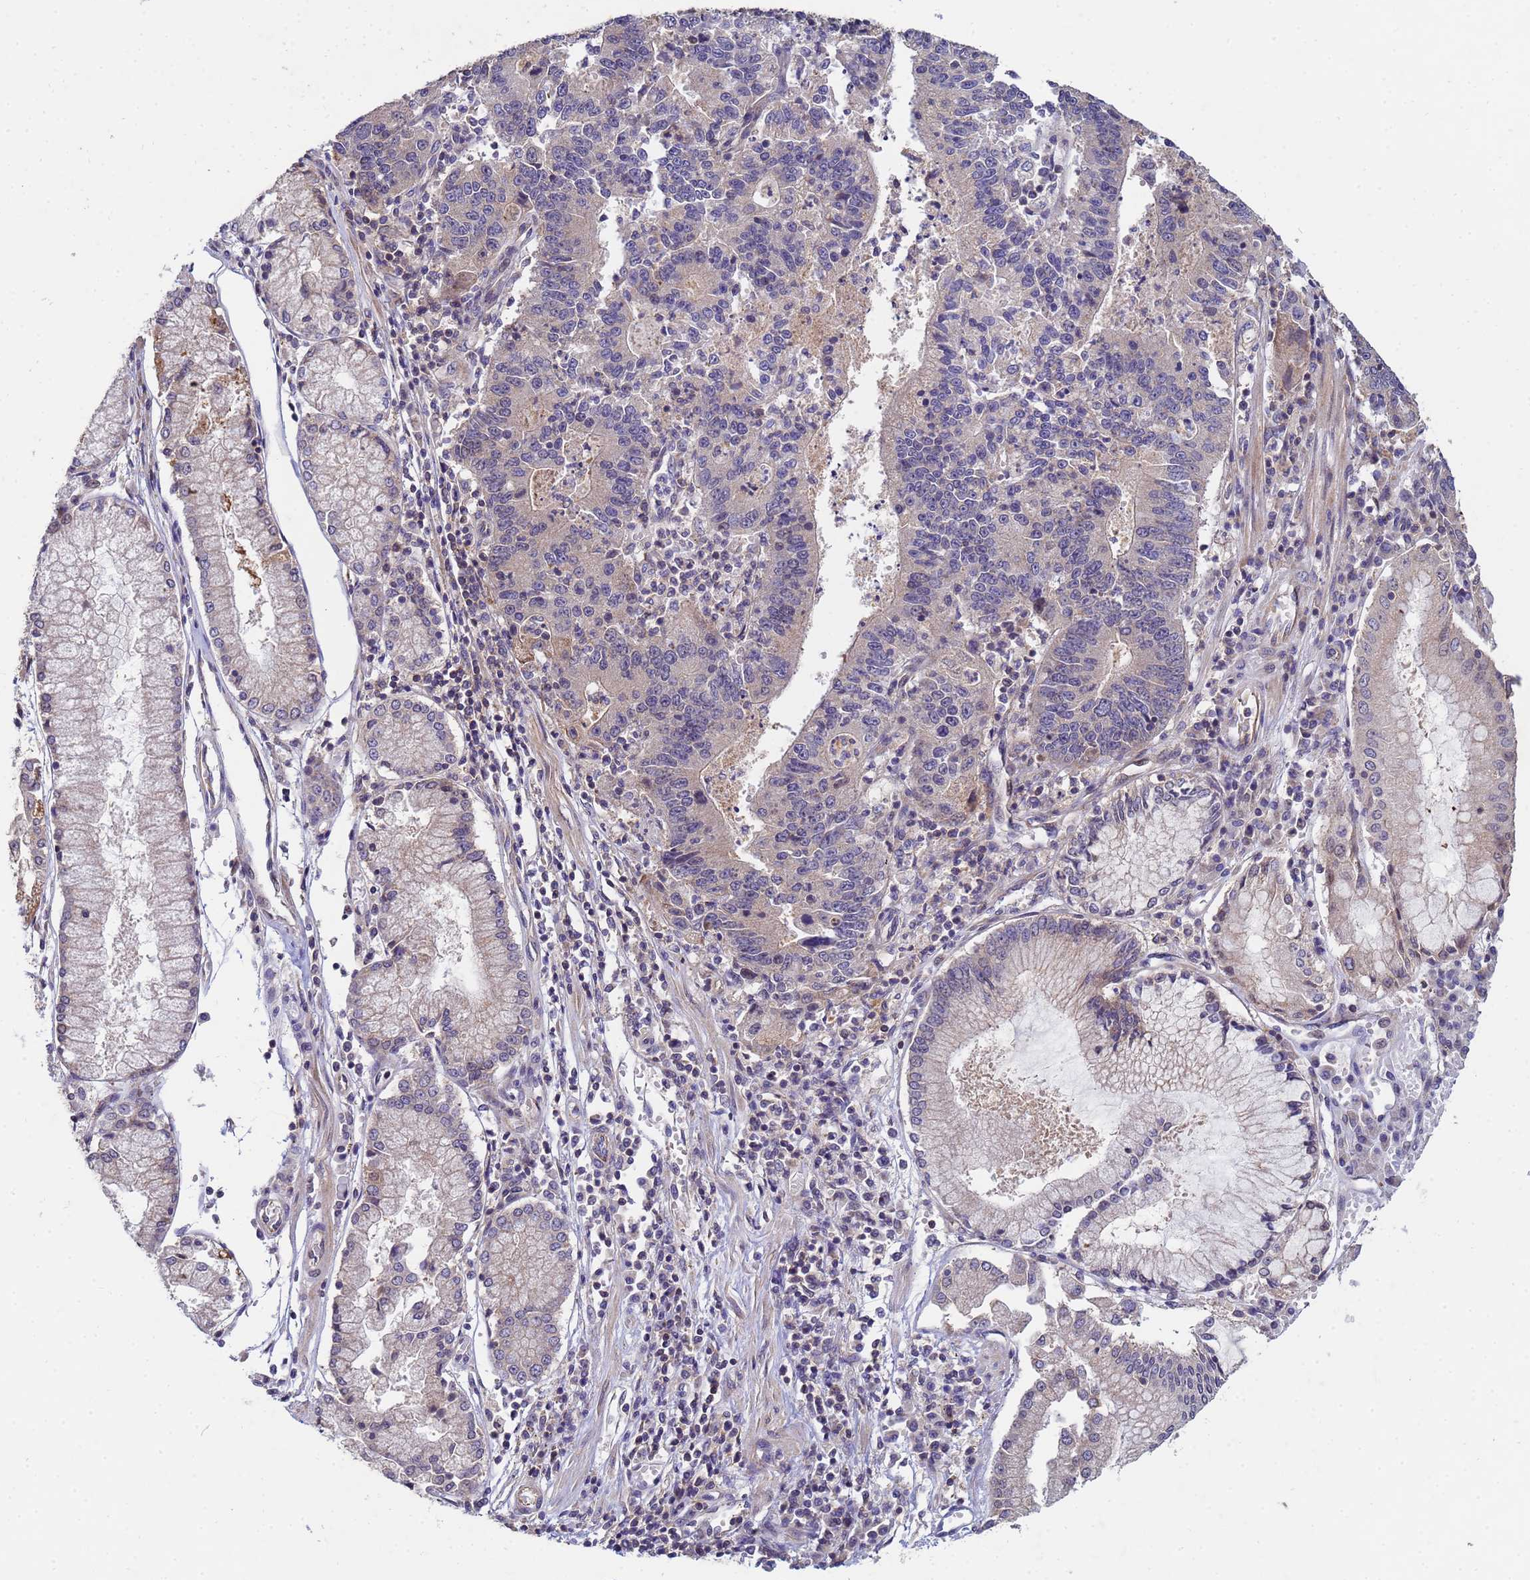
{"staining": {"intensity": "weak", "quantity": "<25%", "location": "cytoplasmic/membranous"}, "tissue": "stomach cancer", "cell_type": "Tumor cells", "image_type": "cancer", "snomed": [{"axis": "morphology", "description": "Adenocarcinoma, NOS"}, {"axis": "topography", "description": "Stomach"}], "caption": "An immunohistochemistry micrograph of stomach cancer is shown. There is no staining in tumor cells of stomach cancer.", "gene": "CDC34", "patient": {"sex": "male", "age": 59}}